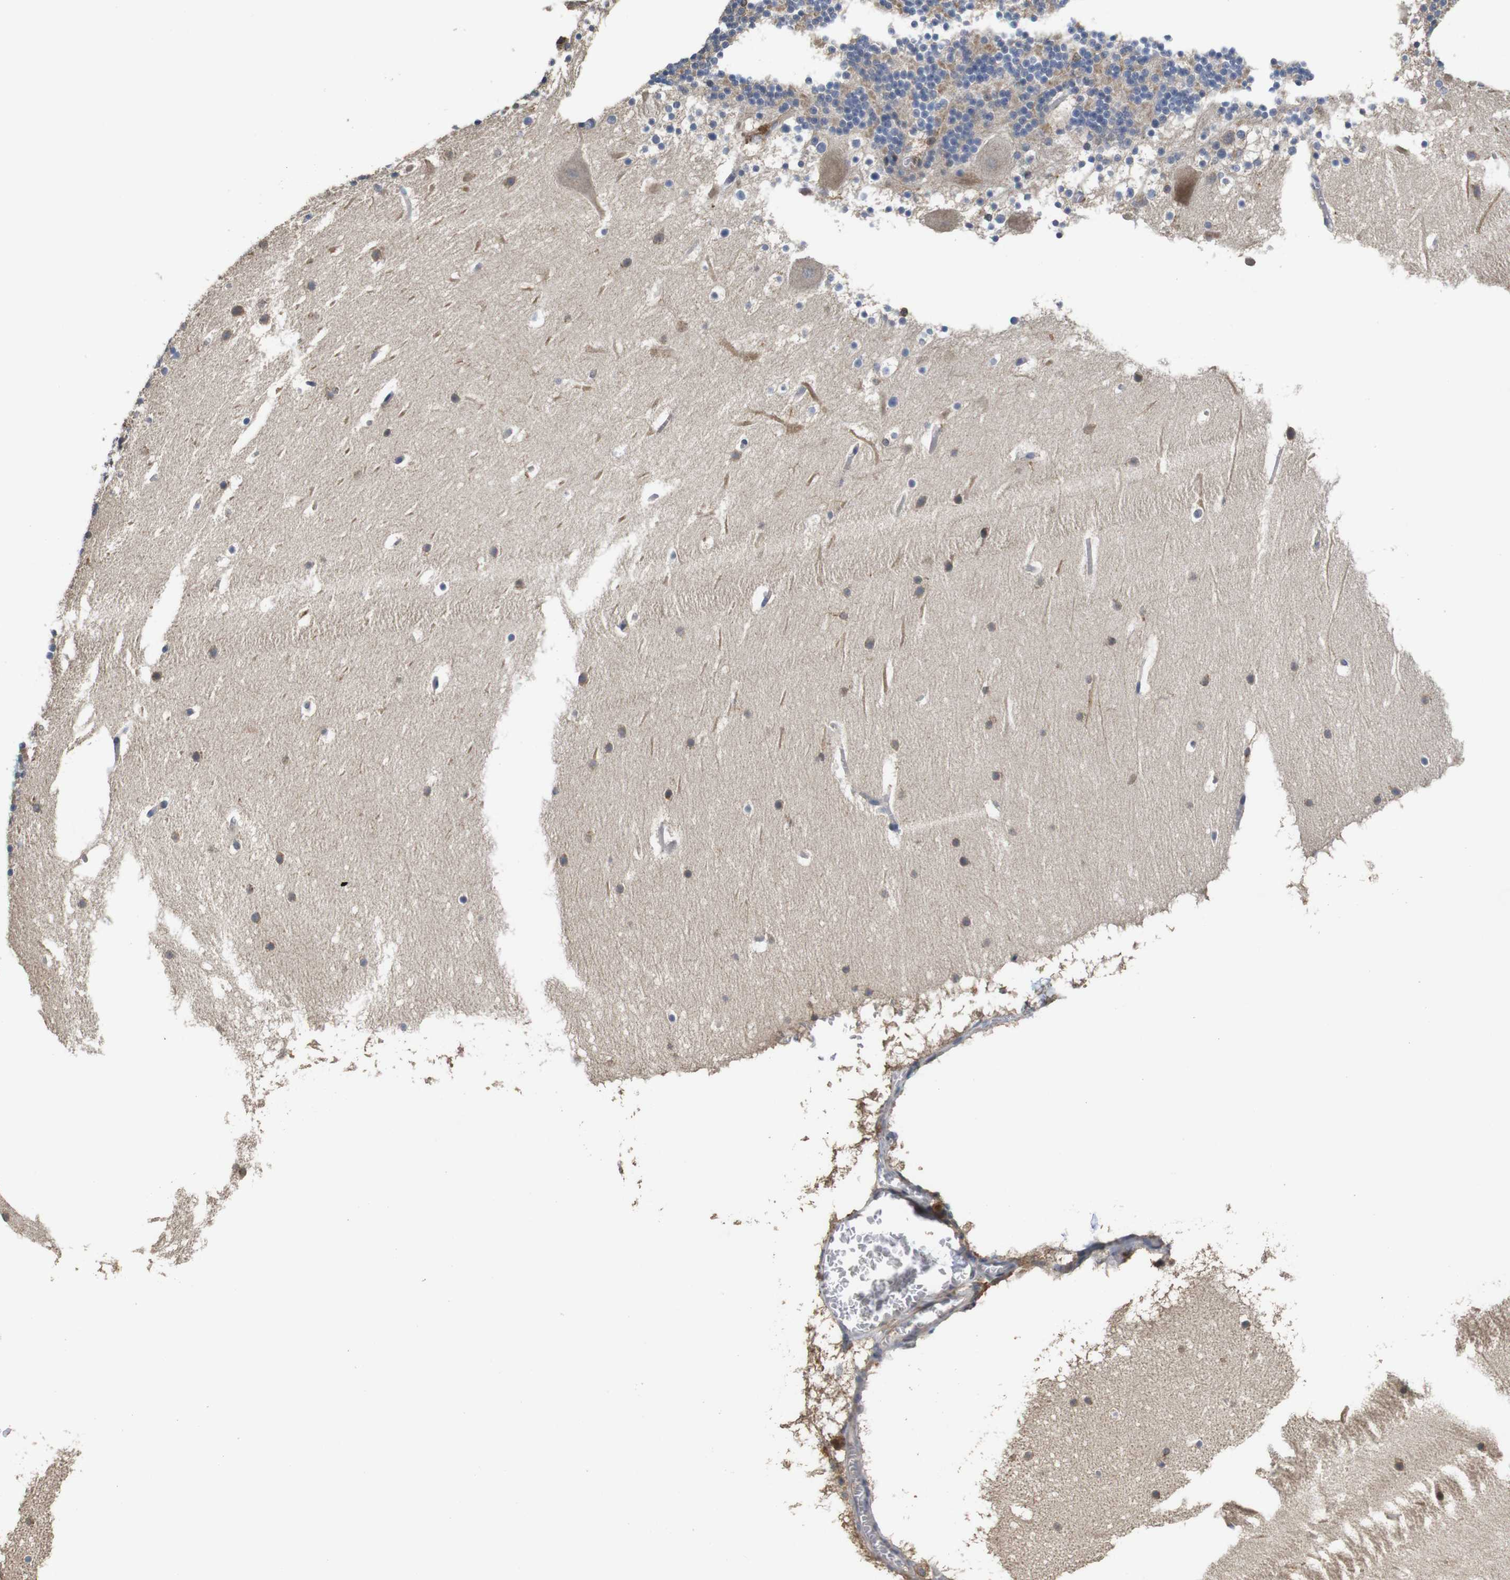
{"staining": {"intensity": "weak", "quantity": "25%-75%", "location": "cytoplasmic/membranous"}, "tissue": "cerebellum", "cell_type": "Cells in granular layer", "image_type": "normal", "snomed": [{"axis": "morphology", "description": "Normal tissue, NOS"}, {"axis": "topography", "description": "Cerebellum"}], "caption": "Cells in granular layer show low levels of weak cytoplasmic/membranous expression in approximately 25%-75% of cells in normal human cerebellum. The staining was performed using DAB to visualize the protein expression in brown, while the nuclei were stained in blue with hematoxylin (Magnification: 20x).", "gene": "ARHGAP24", "patient": {"sex": "male", "age": 45}}